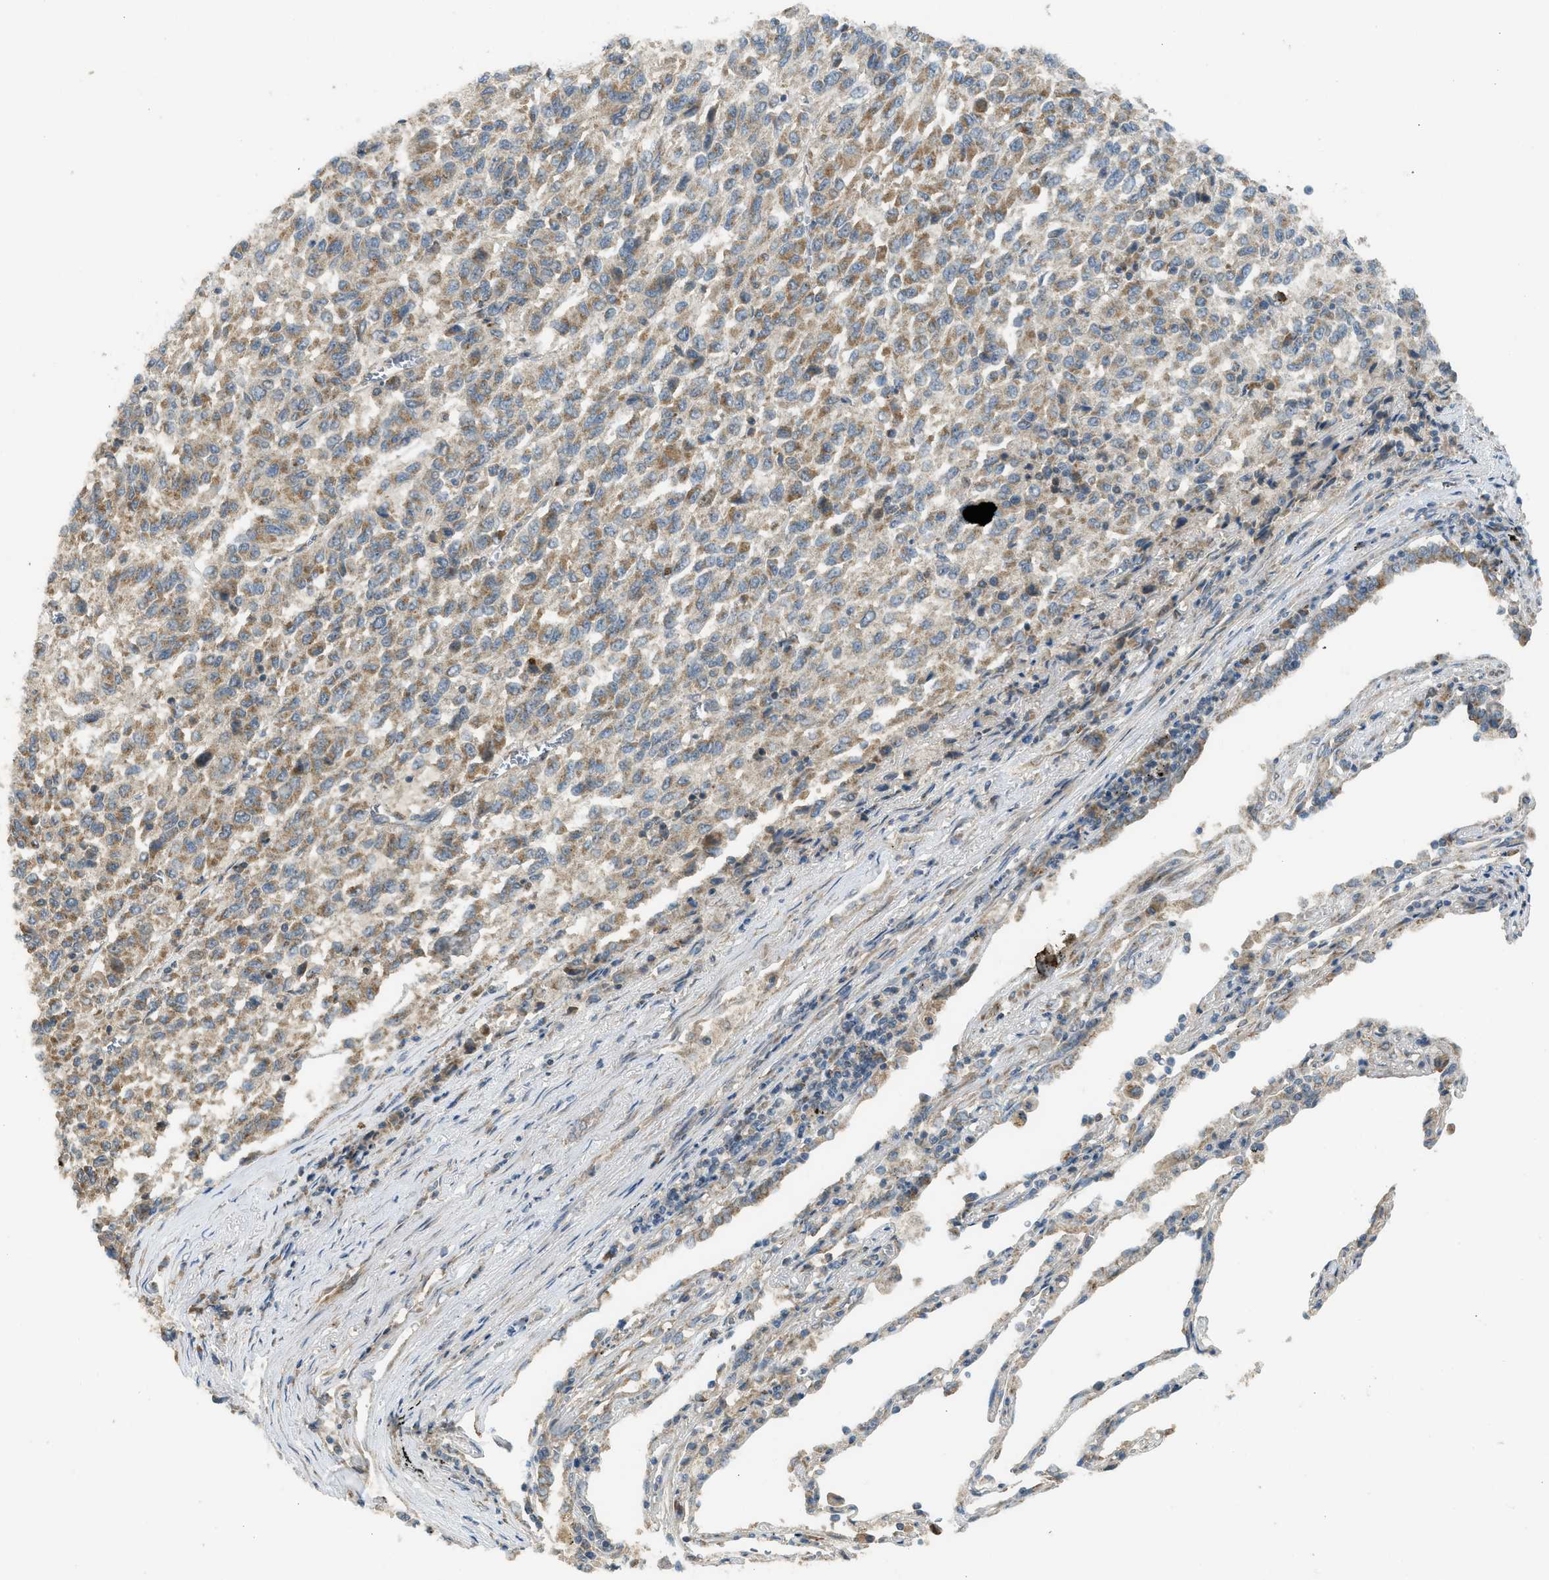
{"staining": {"intensity": "moderate", "quantity": ">75%", "location": "cytoplasmic/membranous"}, "tissue": "melanoma", "cell_type": "Tumor cells", "image_type": "cancer", "snomed": [{"axis": "morphology", "description": "Malignant melanoma, Metastatic site"}, {"axis": "topography", "description": "Lung"}], "caption": "This is an image of immunohistochemistry staining of melanoma, which shows moderate positivity in the cytoplasmic/membranous of tumor cells.", "gene": "STARD3", "patient": {"sex": "male", "age": 64}}